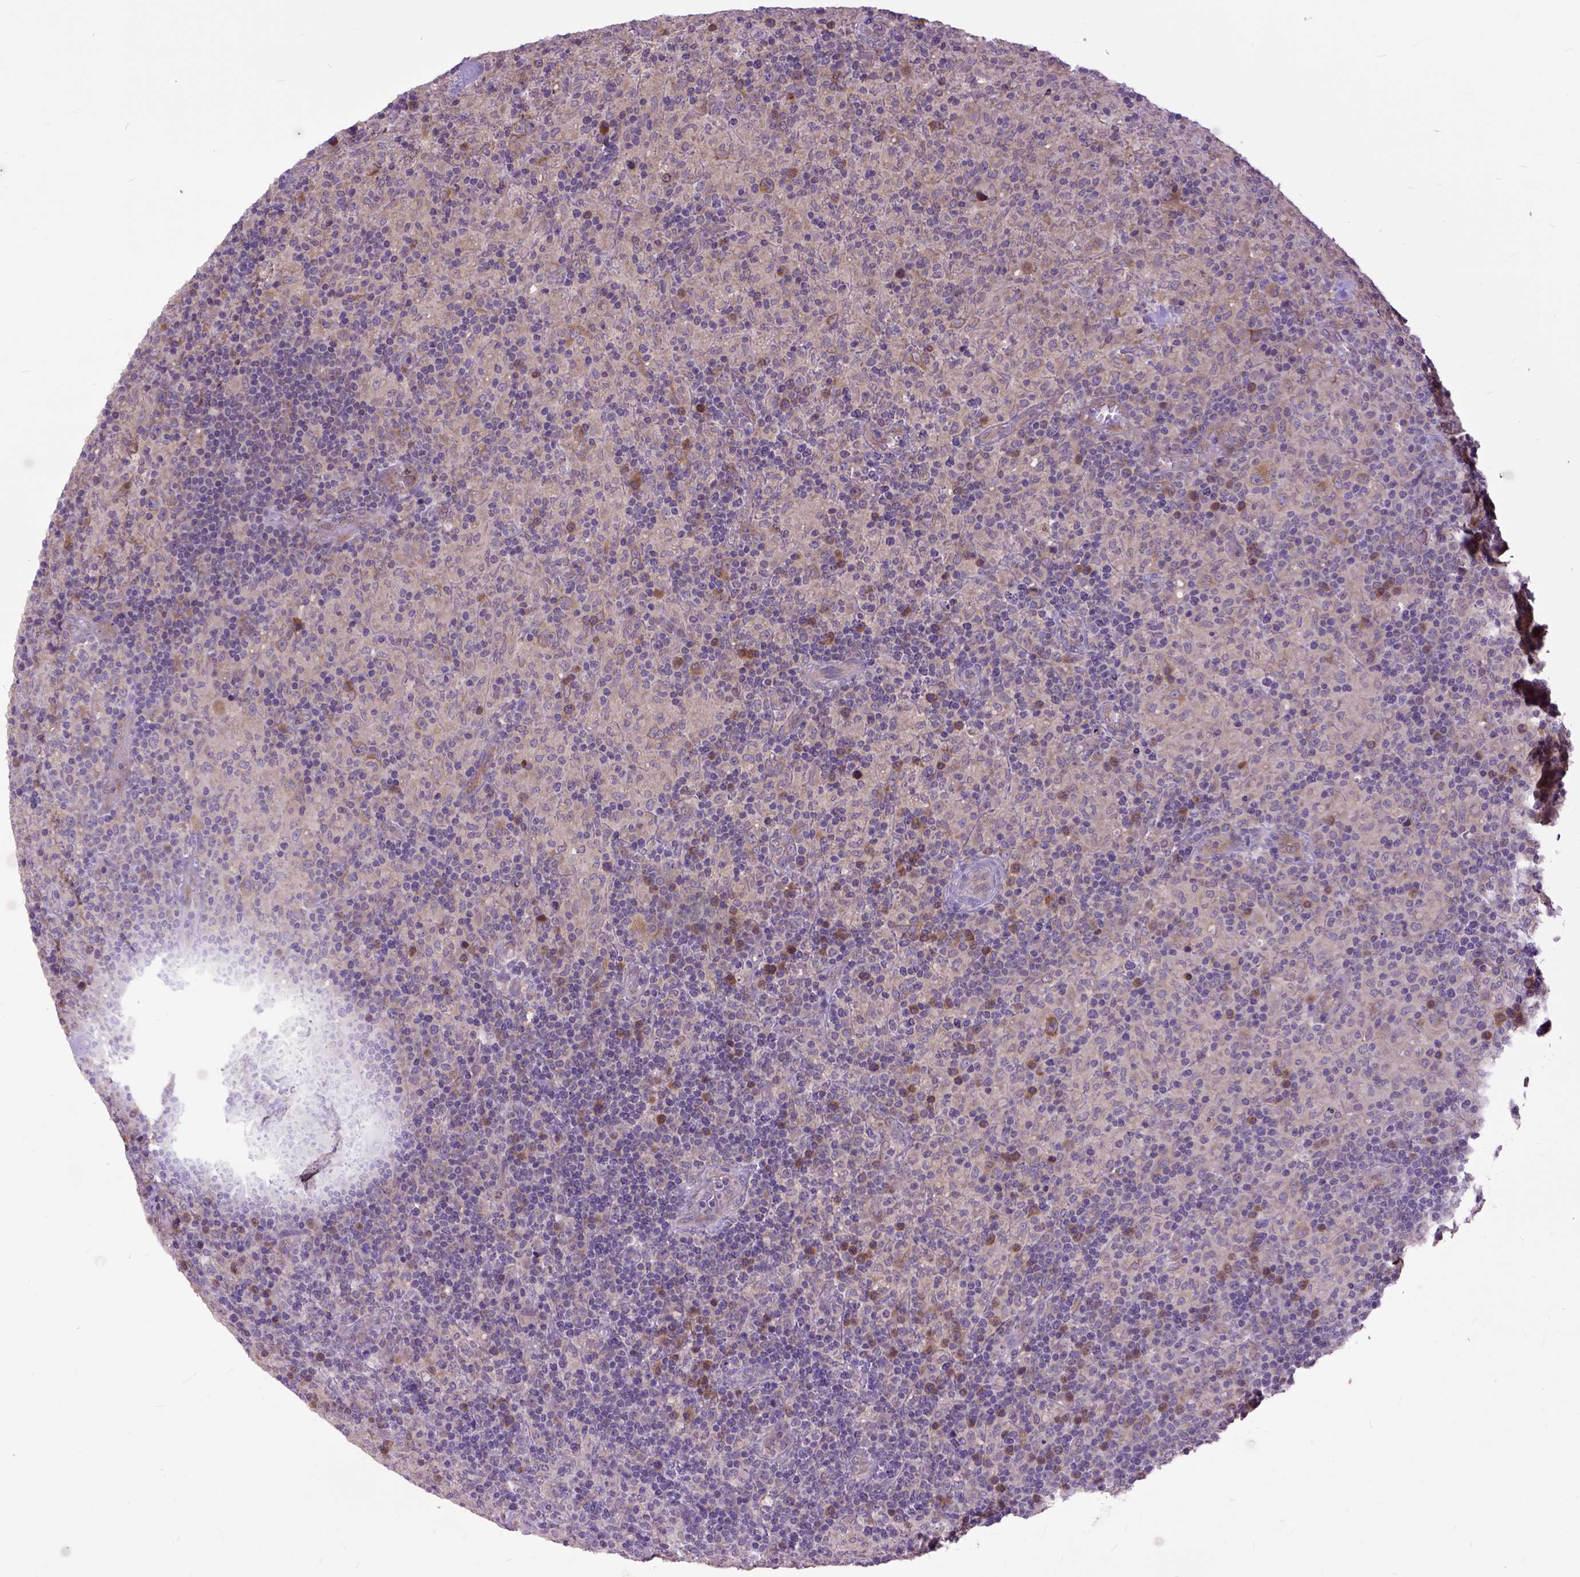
{"staining": {"intensity": "negative", "quantity": "none", "location": "none"}, "tissue": "lymphoma", "cell_type": "Tumor cells", "image_type": "cancer", "snomed": [{"axis": "morphology", "description": "Hodgkin's disease, NOS"}, {"axis": "topography", "description": "Lymph node"}], "caption": "Tumor cells show no significant expression in Hodgkin's disease.", "gene": "ARL1", "patient": {"sex": "male", "age": 70}}